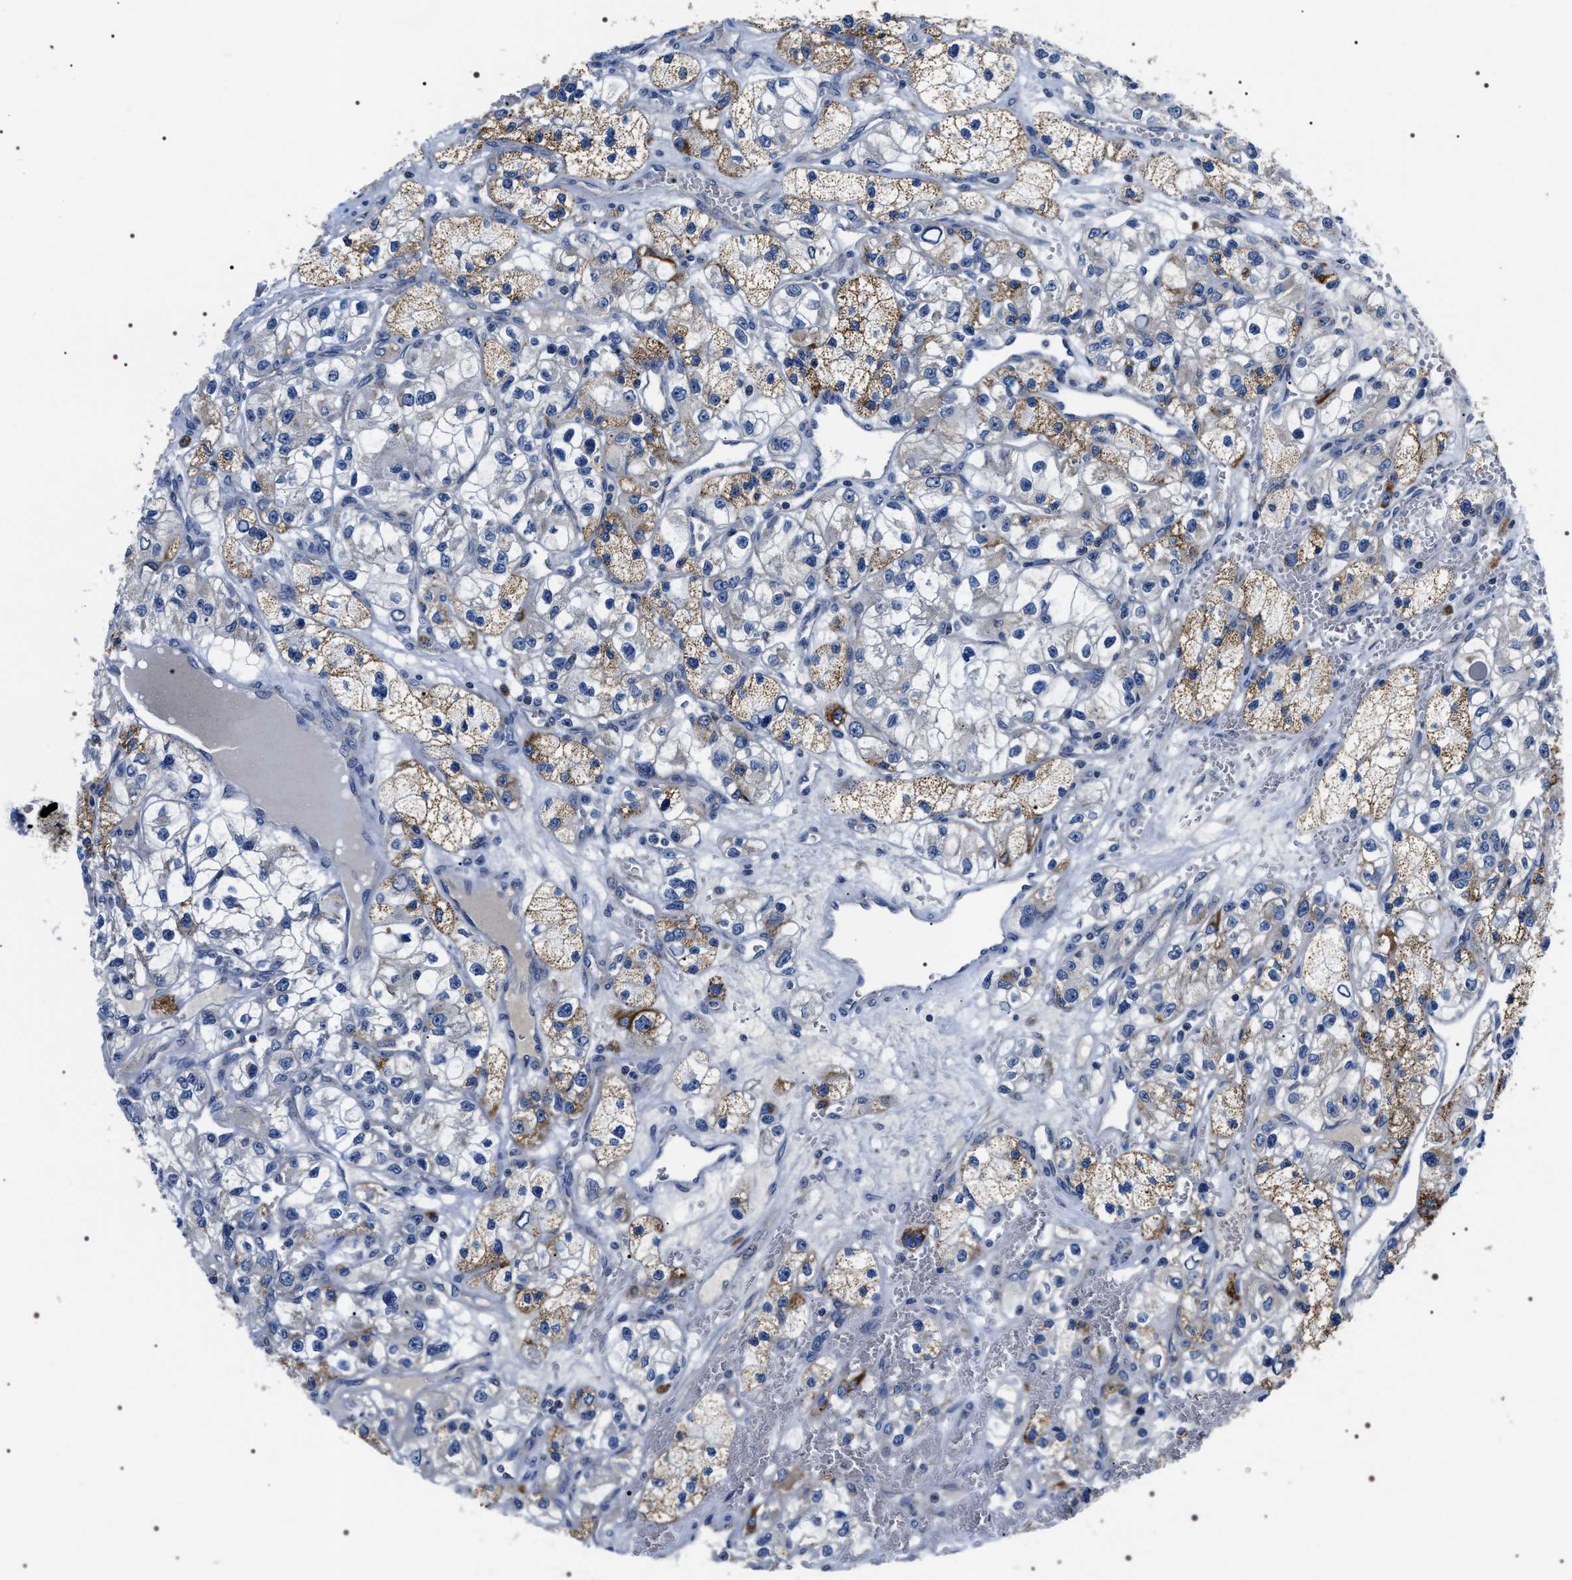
{"staining": {"intensity": "moderate", "quantity": "25%-75%", "location": "cytoplasmic/membranous"}, "tissue": "renal cancer", "cell_type": "Tumor cells", "image_type": "cancer", "snomed": [{"axis": "morphology", "description": "Adenocarcinoma, NOS"}, {"axis": "topography", "description": "Kidney"}], "caption": "Adenocarcinoma (renal) tissue exhibits moderate cytoplasmic/membranous expression in about 25%-75% of tumor cells Using DAB (brown) and hematoxylin (blue) stains, captured at high magnification using brightfield microscopy.", "gene": "NTMT1", "patient": {"sex": "female", "age": 57}}